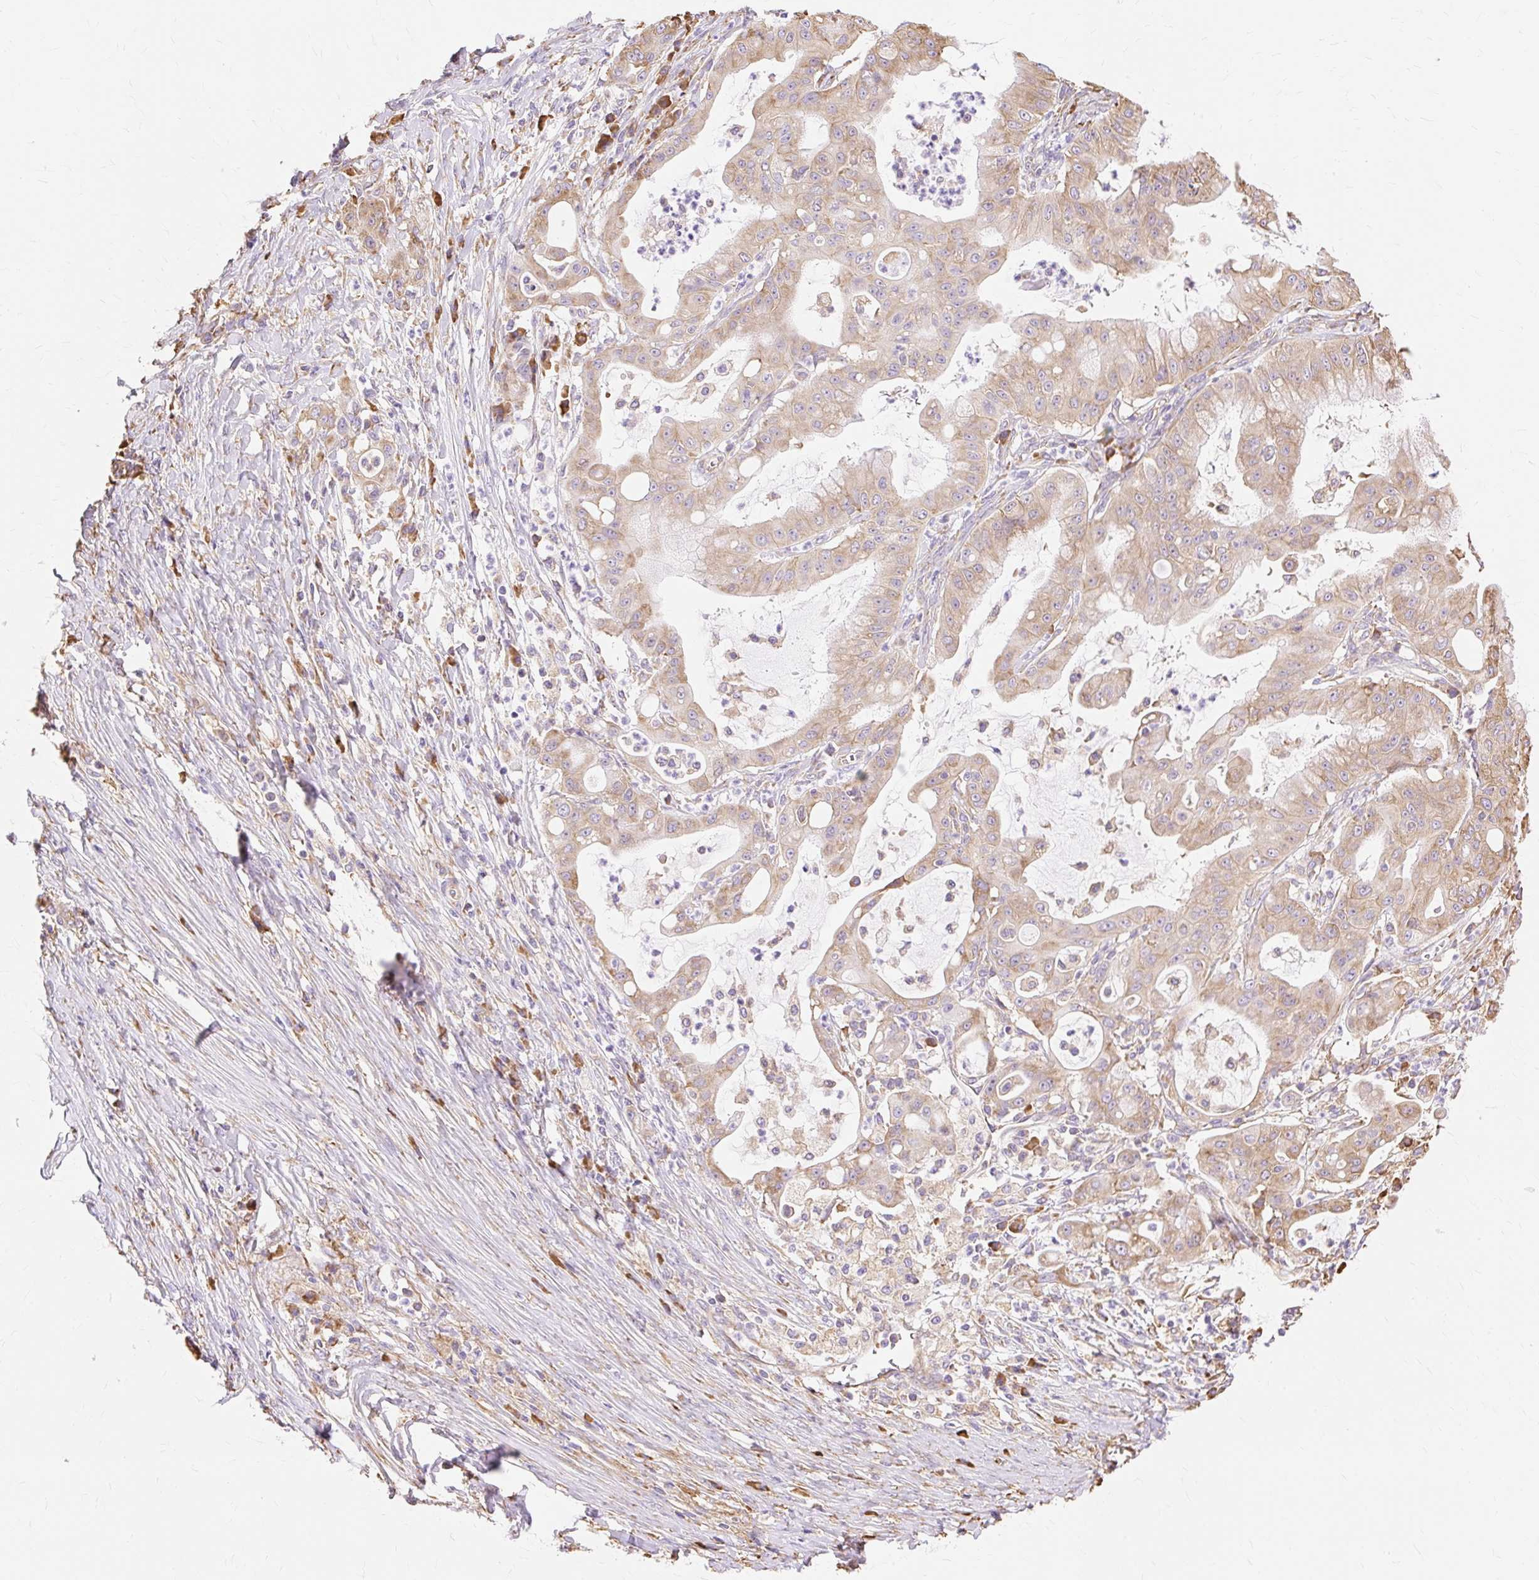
{"staining": {"intensity": "moderate", "quantity": ">75%", "location": "cytoplasmic/membranous"}, "tissue": "ovarian cancer", "cell_type": "Tumor cells", "image_type": "cancer", "snomed": [{"axis": "morphology", "description": "Cystadenocarcinoma, mucinous, NOS"}, {"axis": "topography", "description": "Ovary"}], "caption": "Immunohistochemistry (DAB) staining of human ovarian cancer (mucinous cystadenocarcinoma) demonstrates moderate cytoplasmic/membranous protein expression in about >75% of tumor cells. The staining was performed using DAB, with brown indicating positive protein expression. Nuclei are stained blue with hematoxylin.", "gene": "RPS17", "patient": {"sex": "female", "age": 70}}